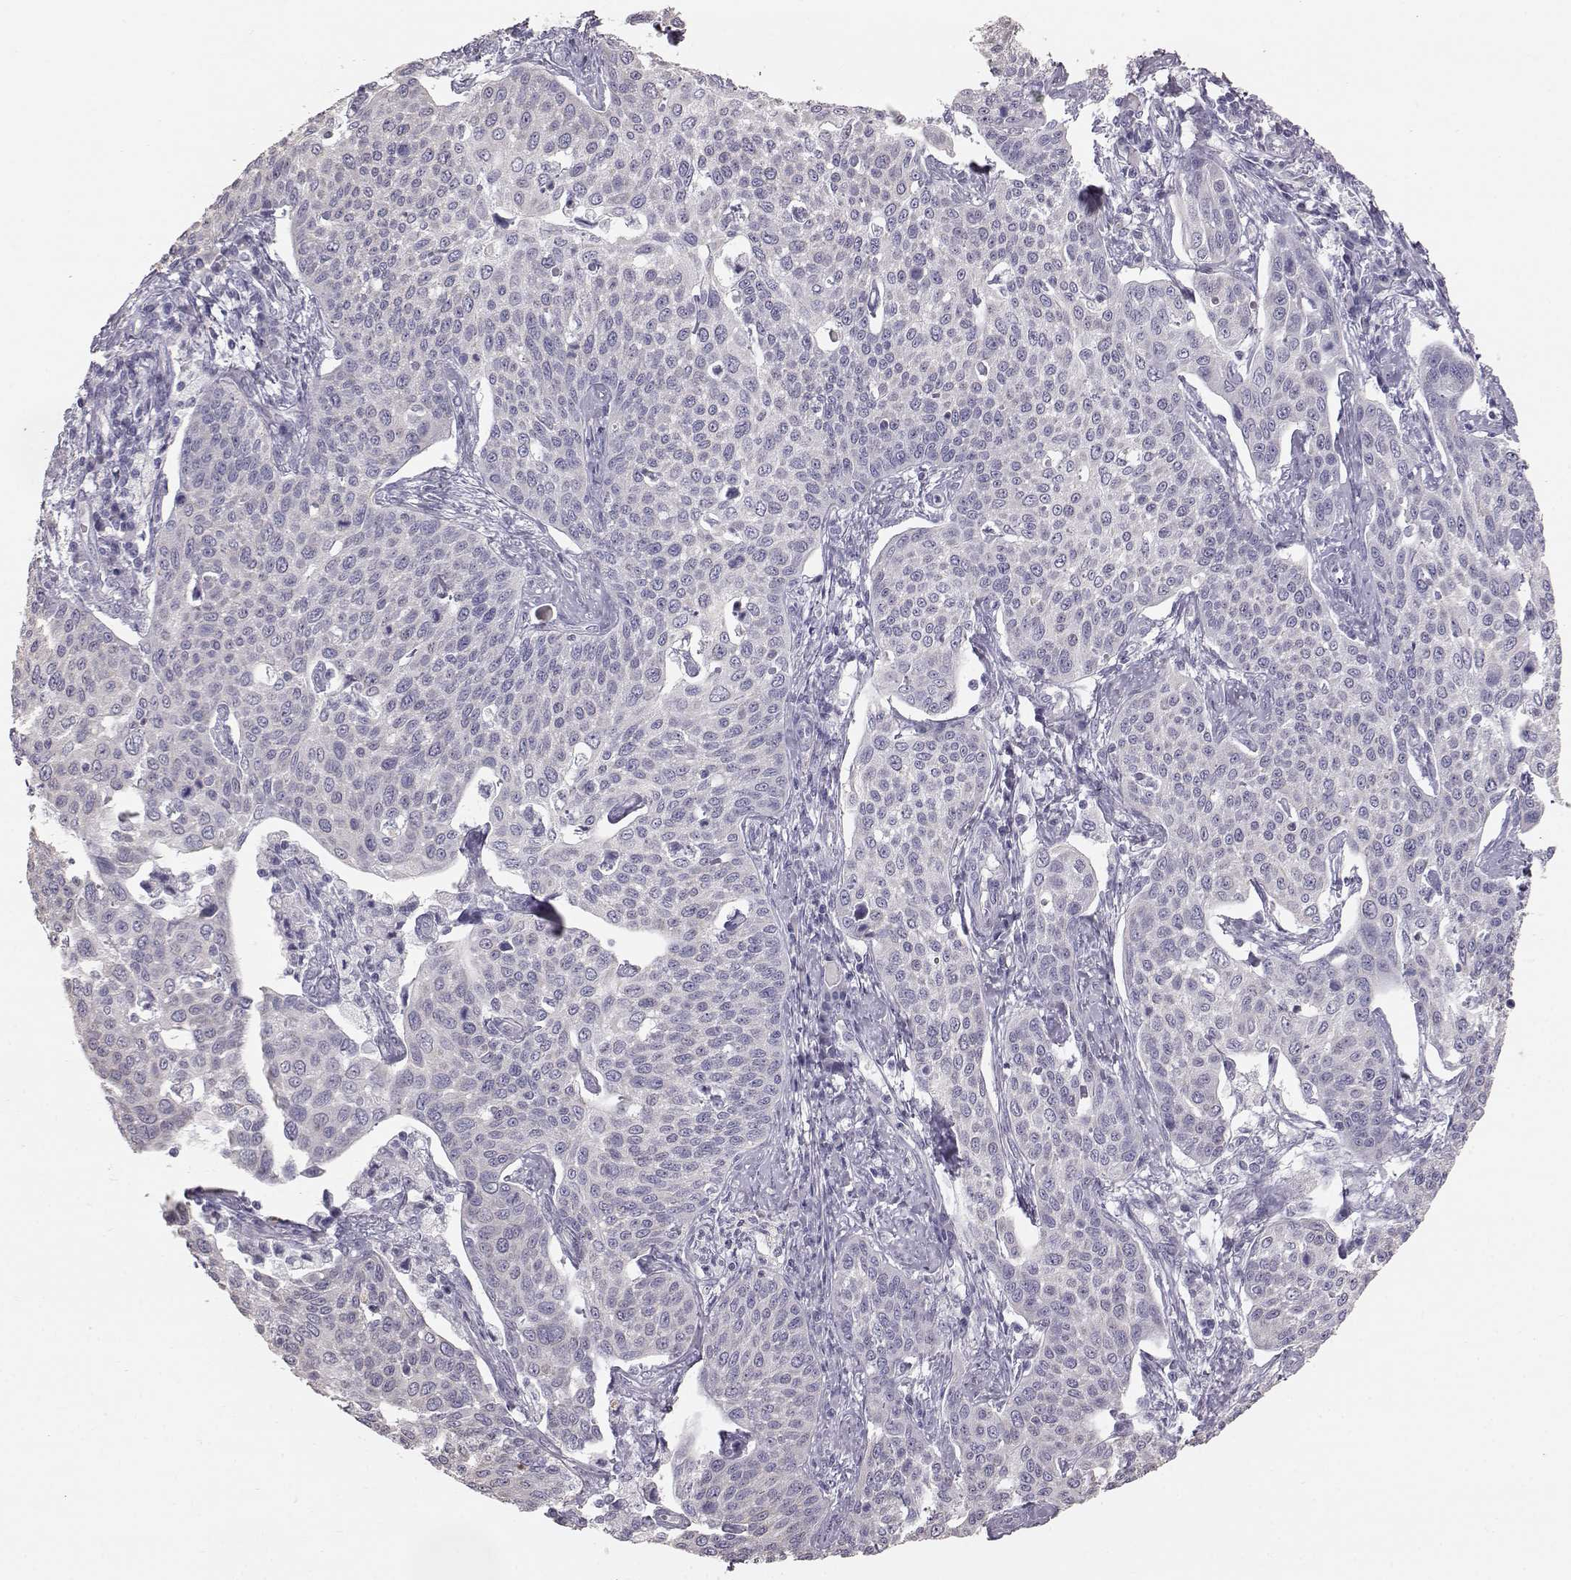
{"staining": {"intensity": "negative", "quantity": "none", "location": "none"}, "tissue": "cervical cancer", "cell_type": "Tumor cells", "image_type": "cancer", "snomed": [{"axis": "morphology", "description": "Squamous cell carcinoma, NOS"}, {"axis": "topography", "description": "Cervix"}], "caption": "IHC image of neoplastic tissue: squamous cell carcinoma (cervical) stained with DAB shows no significant protein expression in tumor cells. (Immunohistochemistry, brightfield microscopy, high magnification).", "gene": "KRT33A", "patient": {"sex": "female", "age": 34}}